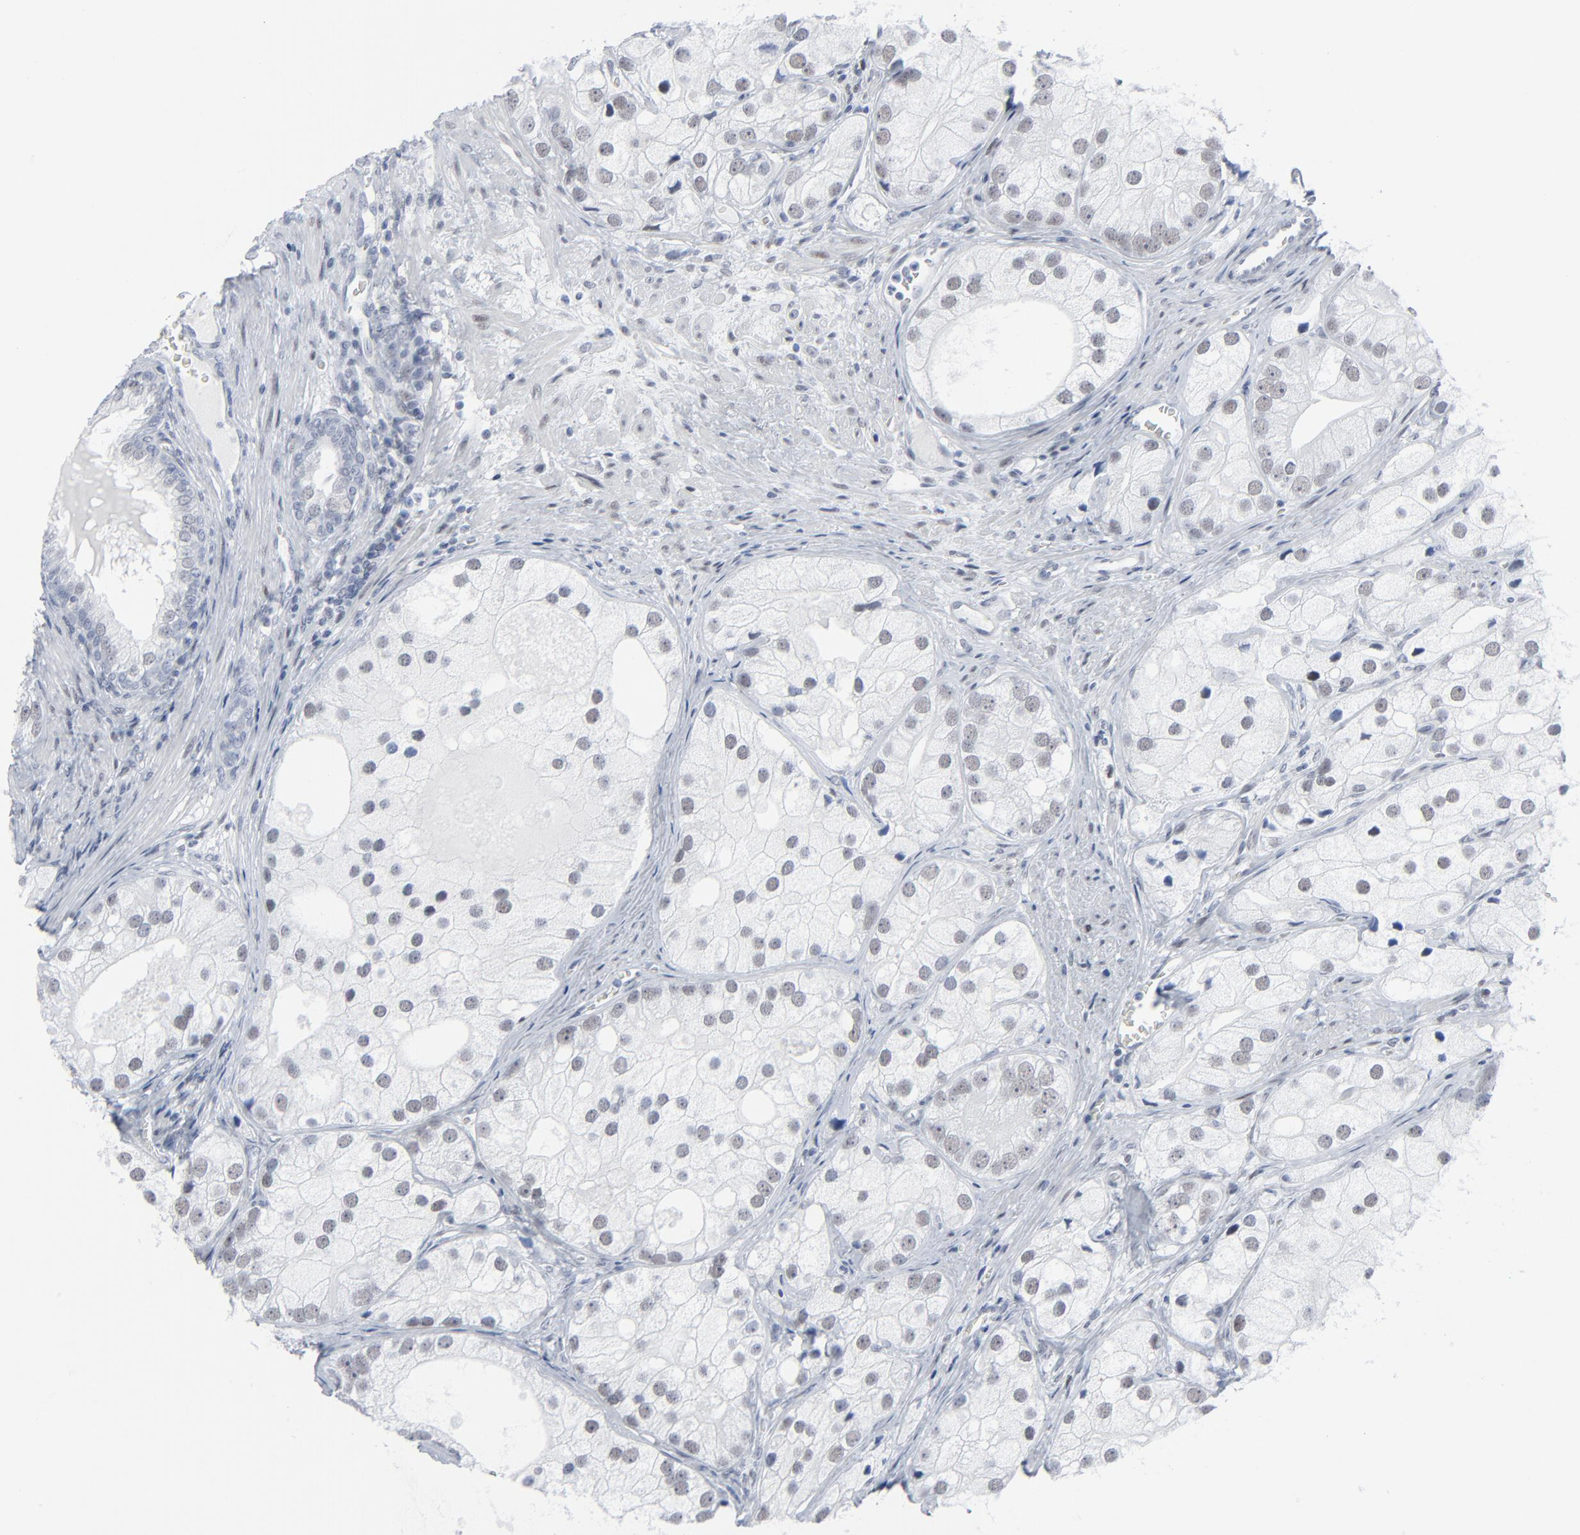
{"staining": {"intensity": "weak", "quantity": "25%-75%", "location": "nuclear"}, "tissue": "prostate cancer", "cell_type": "Tumor cells", "image_type": "cancer", "snomed": [{"axis": "morphology", "description": "Adenocarcinoma, Low grade"}, {"axis": "topography", "description": "Prostate"}], "caption": "About 25%-75% of tumor cells in human prostate cancer show weak nuclear protein positivity as visualized by brown immunohistochemical staining.", "gene": "SIRT1", "patient": {"sex": "male", "age": 69}}